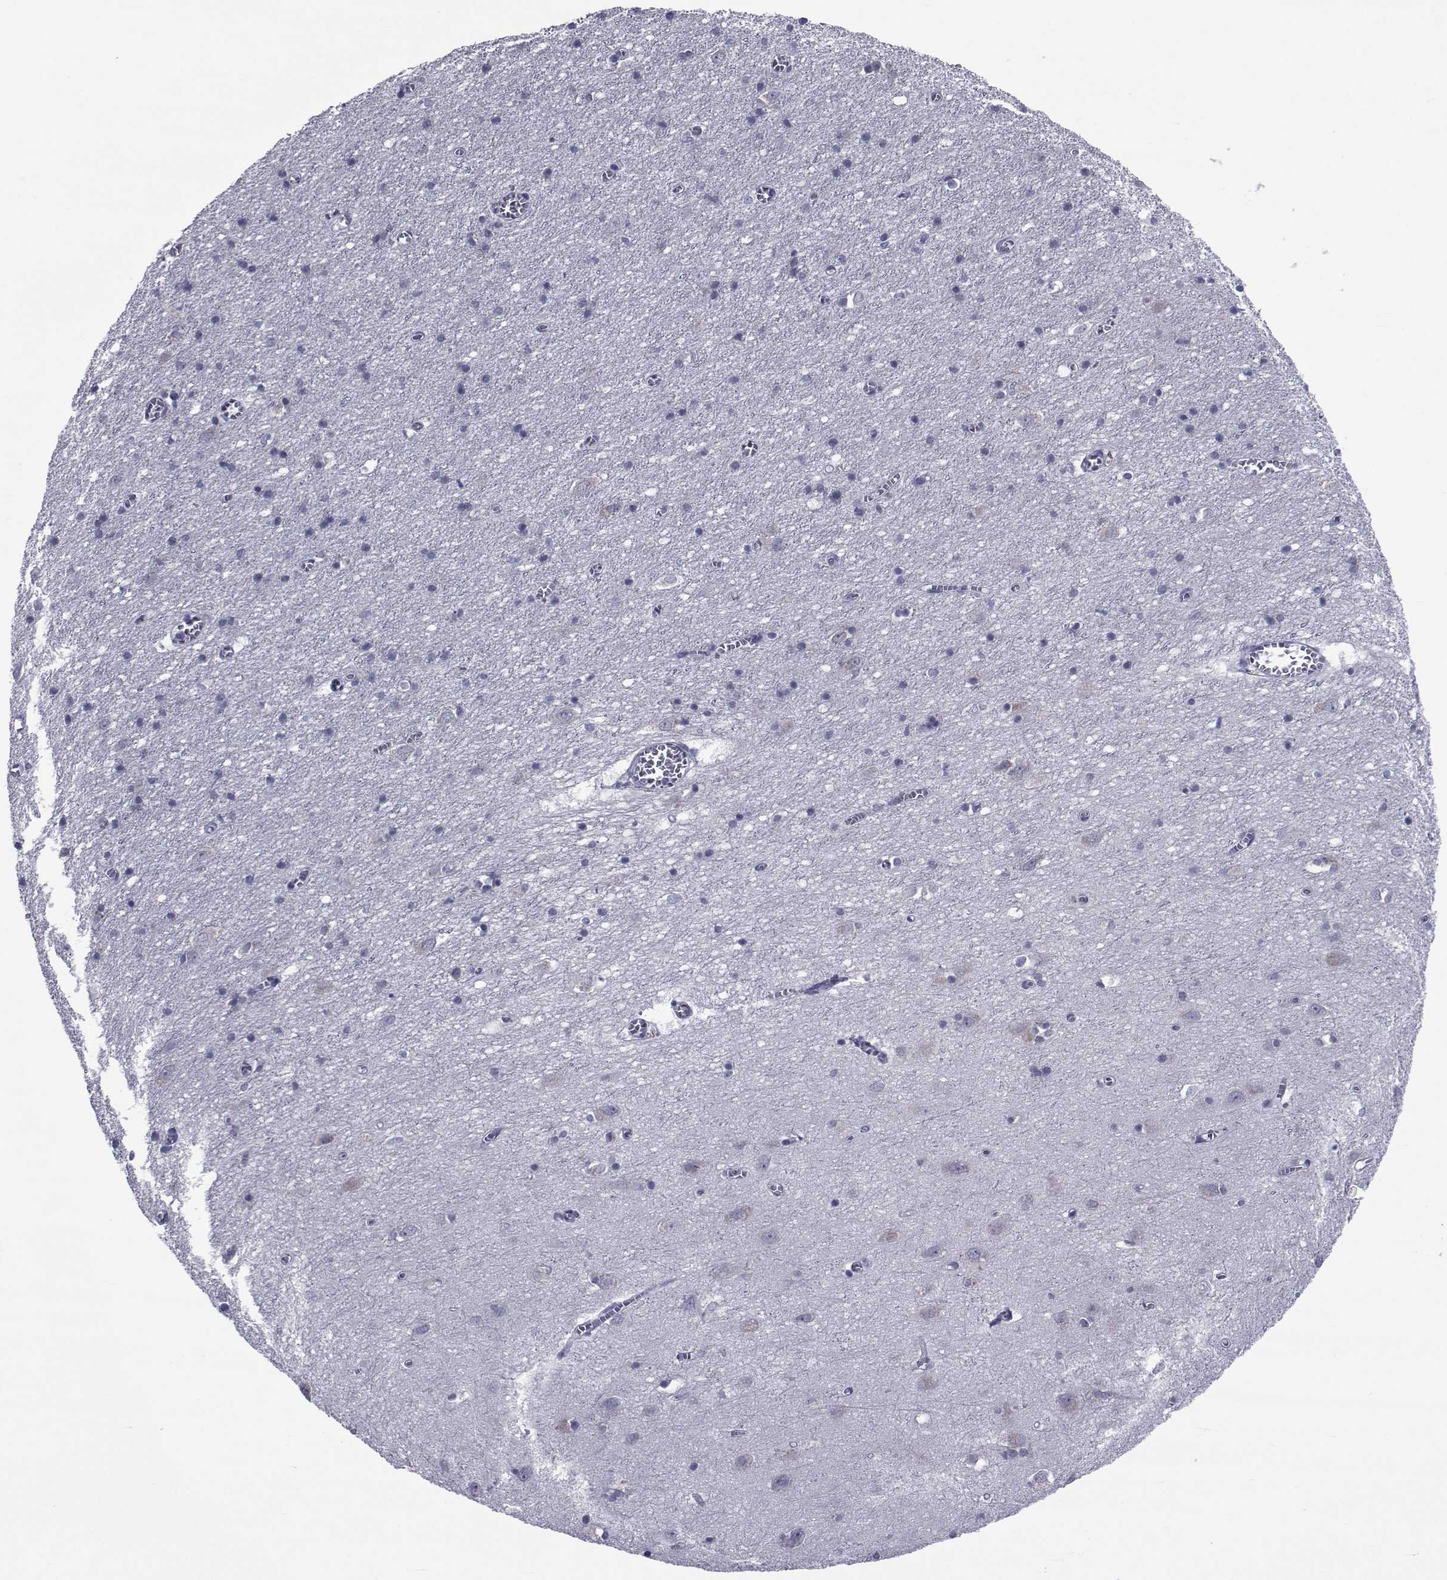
{"staining": {"intensity": "negative", "quantity": "none", "location": "none"}, "tissue": "cerebral cortex", "cell_type": "Endothelial cells", "image_type": "normal", "snomed": [{"axis": "morphology", "description": "Normal tissue, NOS"}, {"axis": "topography", "description": "Cerebral cortex"}], "caption": "Immunohistochemistry image of benign human cerebral cortex stained for a protein (brown), which displays no staining in endothelial cells. (Stains: DAB immunohistochemistry (IHC) with hematoxylin counter stain, Microscopy: brightfield microscopy at high magnification).", "gene": "GKAP1", "patient": {"sex": "male", "age": 70}}